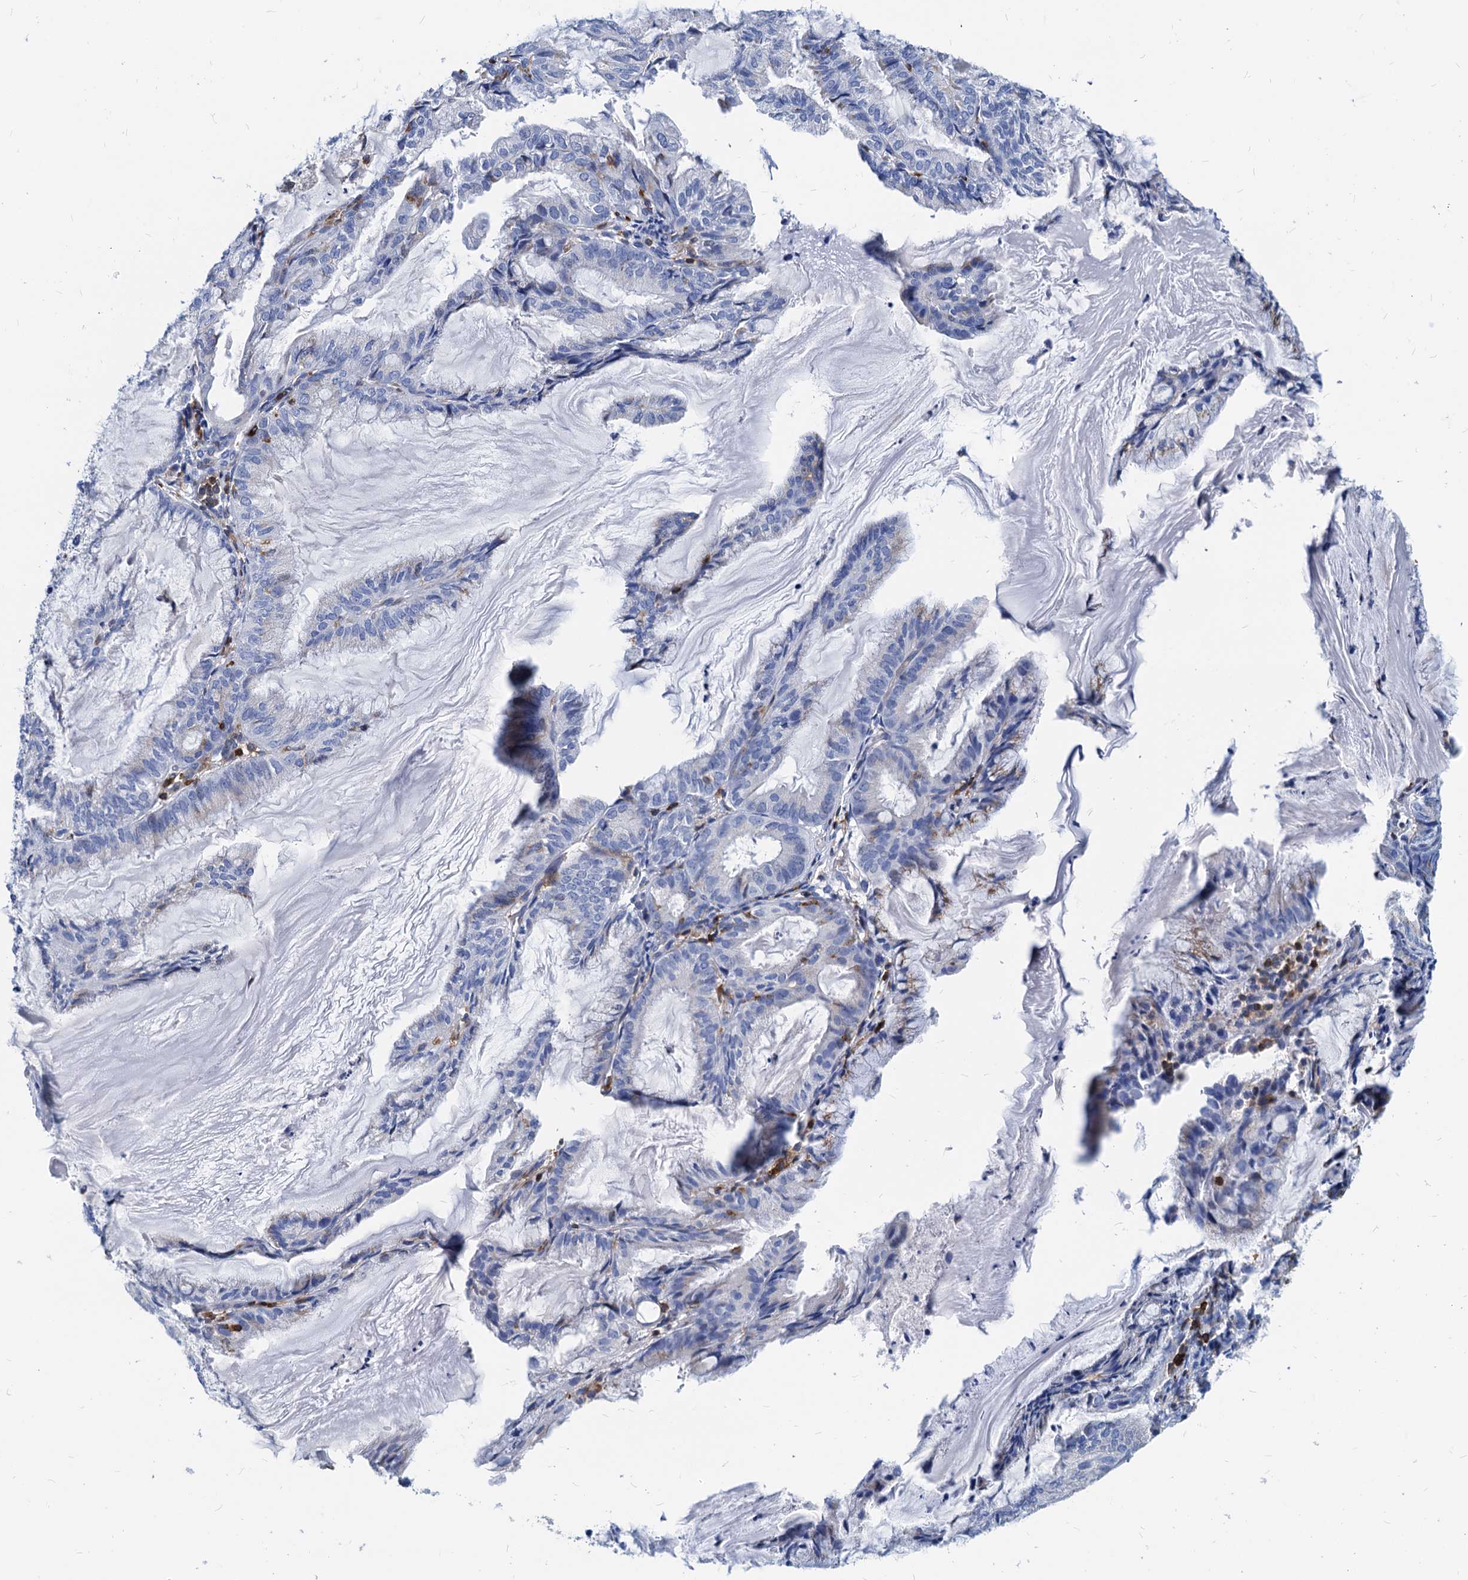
{"staining": {"intensity": "negative", "quantity": "none", "location": "none"}, "tissue": "endometrial cancer", "cell_type": "Tumor cells", "image_type": "cancer", "snomed": [{"axis": "morphology", "description": "Adenocarcinoma, NOS"}, {"axis": "topography", "description": "Endometrium"}], "caption": "The micrograph shows no staining of tumor cells in endometrial adenocarcinoma.", "gene": "LCP2", "patient": {"sex": "female", "age": 86}}